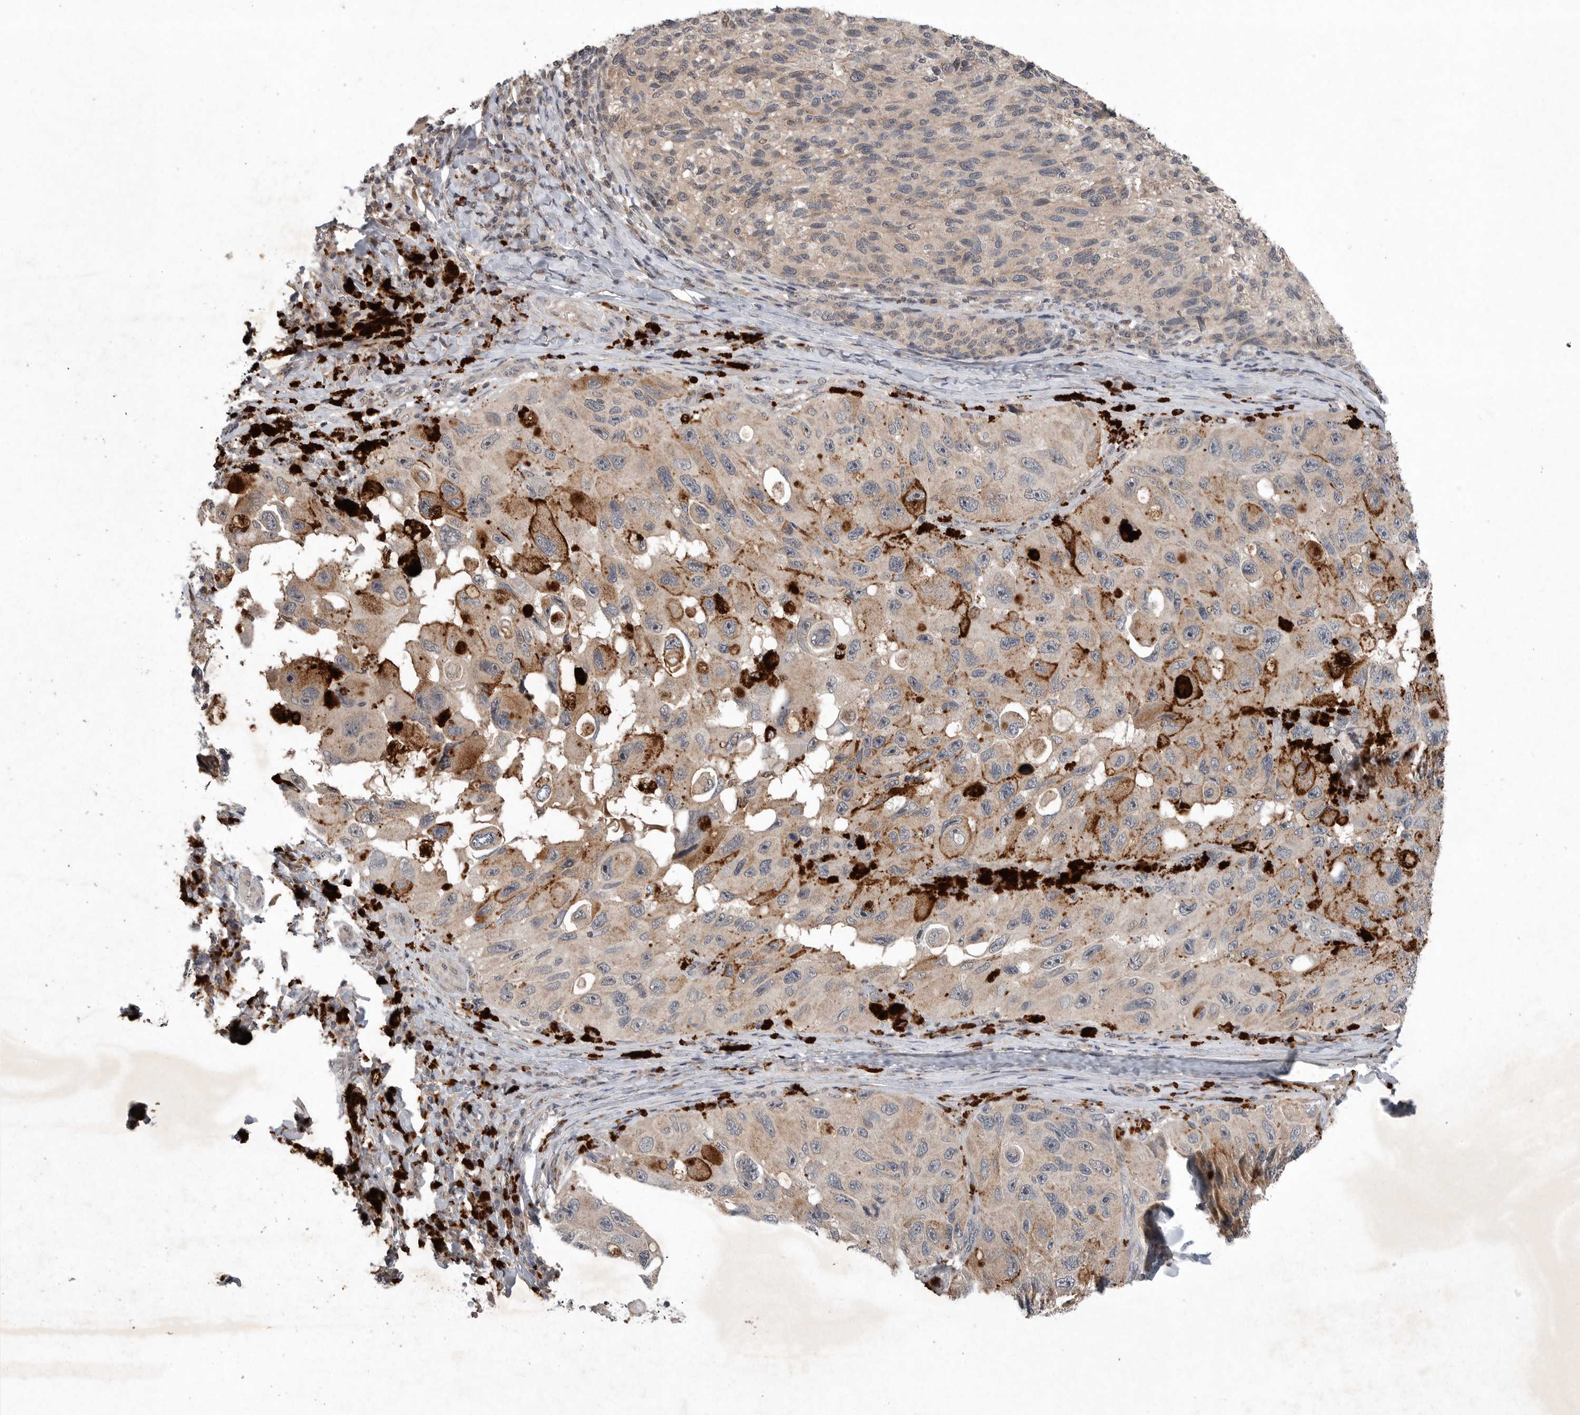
{"staining": {"intensity": "weak", "quantity": ">75%", "location": "cytoplasmic/membranous"}, "tissue": "melanoma", "cell_type": "Tumor cells", "image_type": "cancer", "snomed": [{"axis": "morphology", "description": "Malignant melanoma, NOS"}, {"axis": "topography", "description": "Skin"}], "caption": "This is a histology image of immunohistochemistry staining of melanoma, which shows weak positivity in the cytoplasmic/membranous of tumor cells.", "gene": "SCP2", "patient": {"sex": "female", "age": 73}}